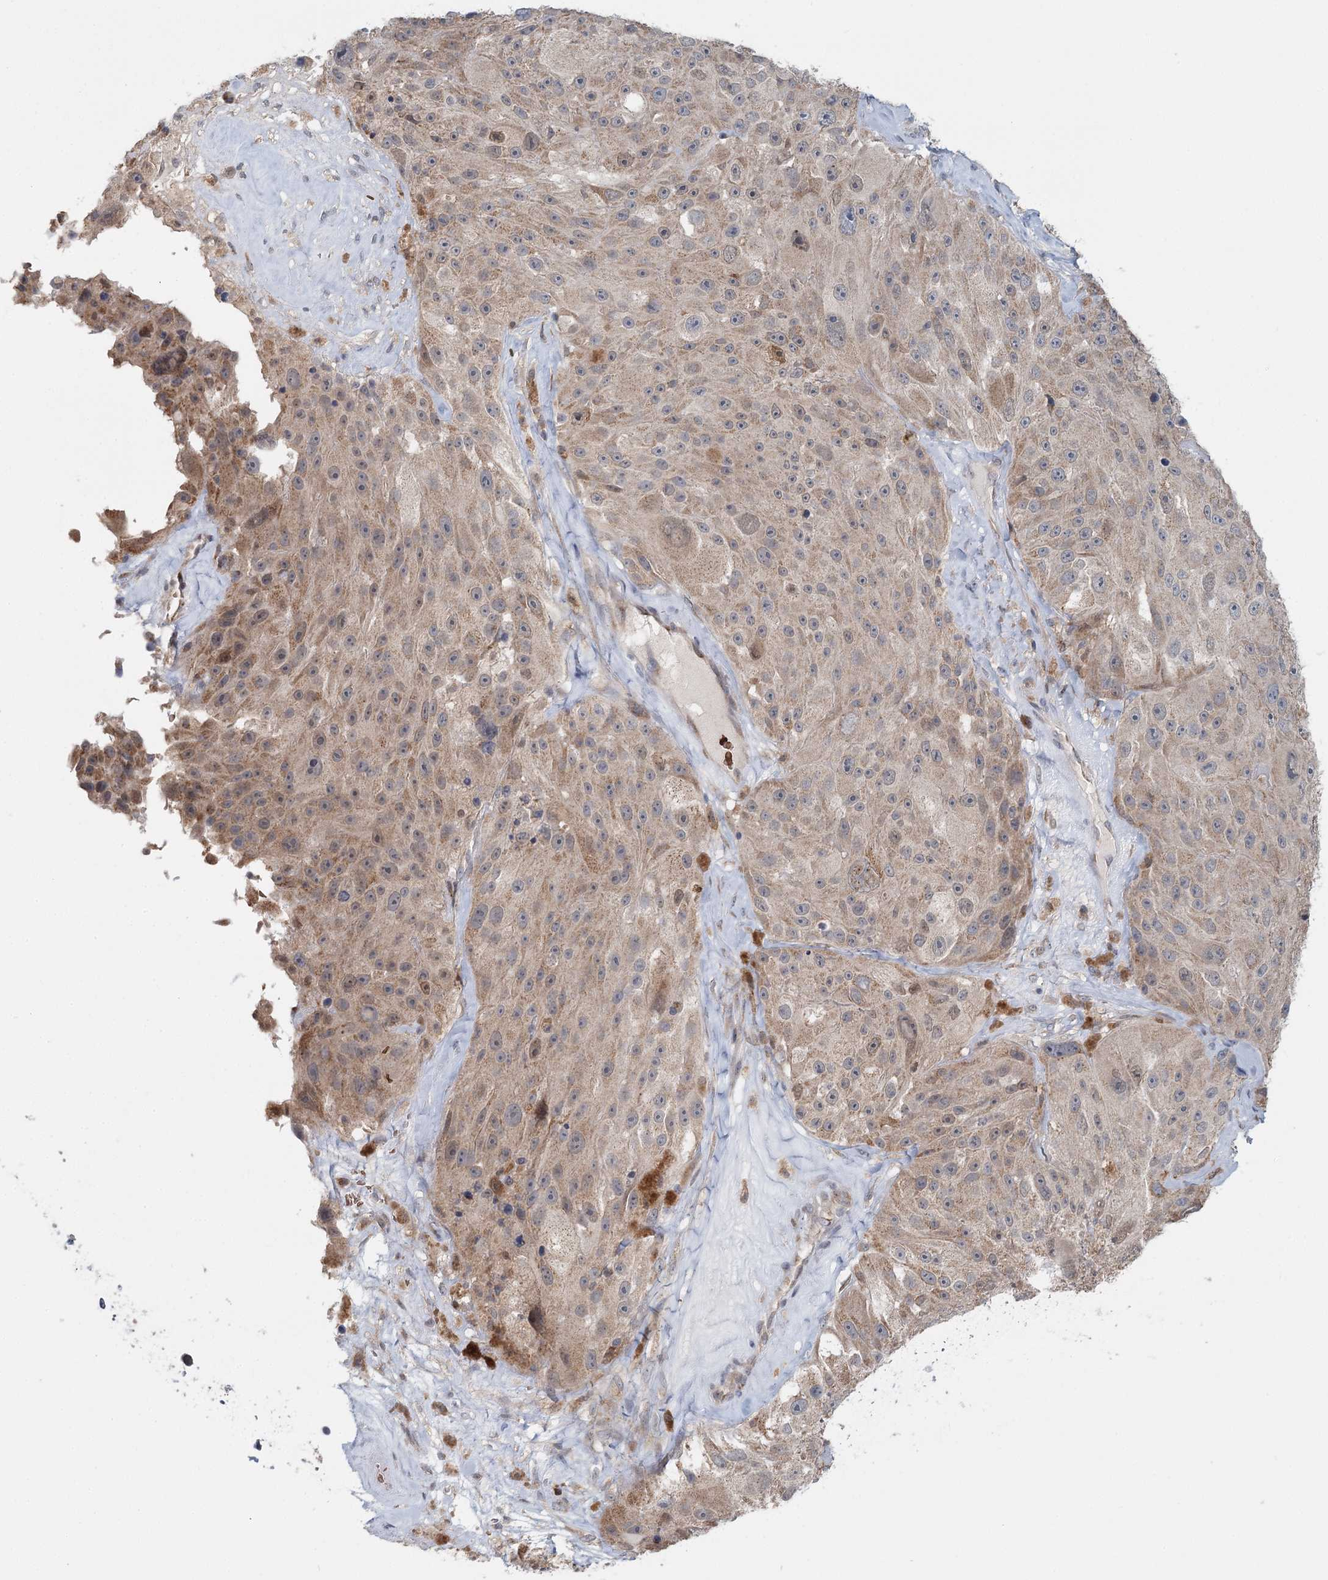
{"staining": {"intensity": "weak", "quantity": ">75%", "location": "cytoplasmic/membranous"}, "tissue": "melanoma", "cell_type": "Tumor cells", "image_type": "cancer", "snomed": [{"axis": "morphology", "description": "Malignant melanoma, Metastatic site"}, {"axis": "topography", "description": "Lymph node"}], "caption": "The image shows immunohistochemical staining of melanoma. There is weak cytoplasmic/membranous staining is identified in about >75% of tumor cells.", "gene": "ADK", "patient": {"sex": "male", "age": 62}}